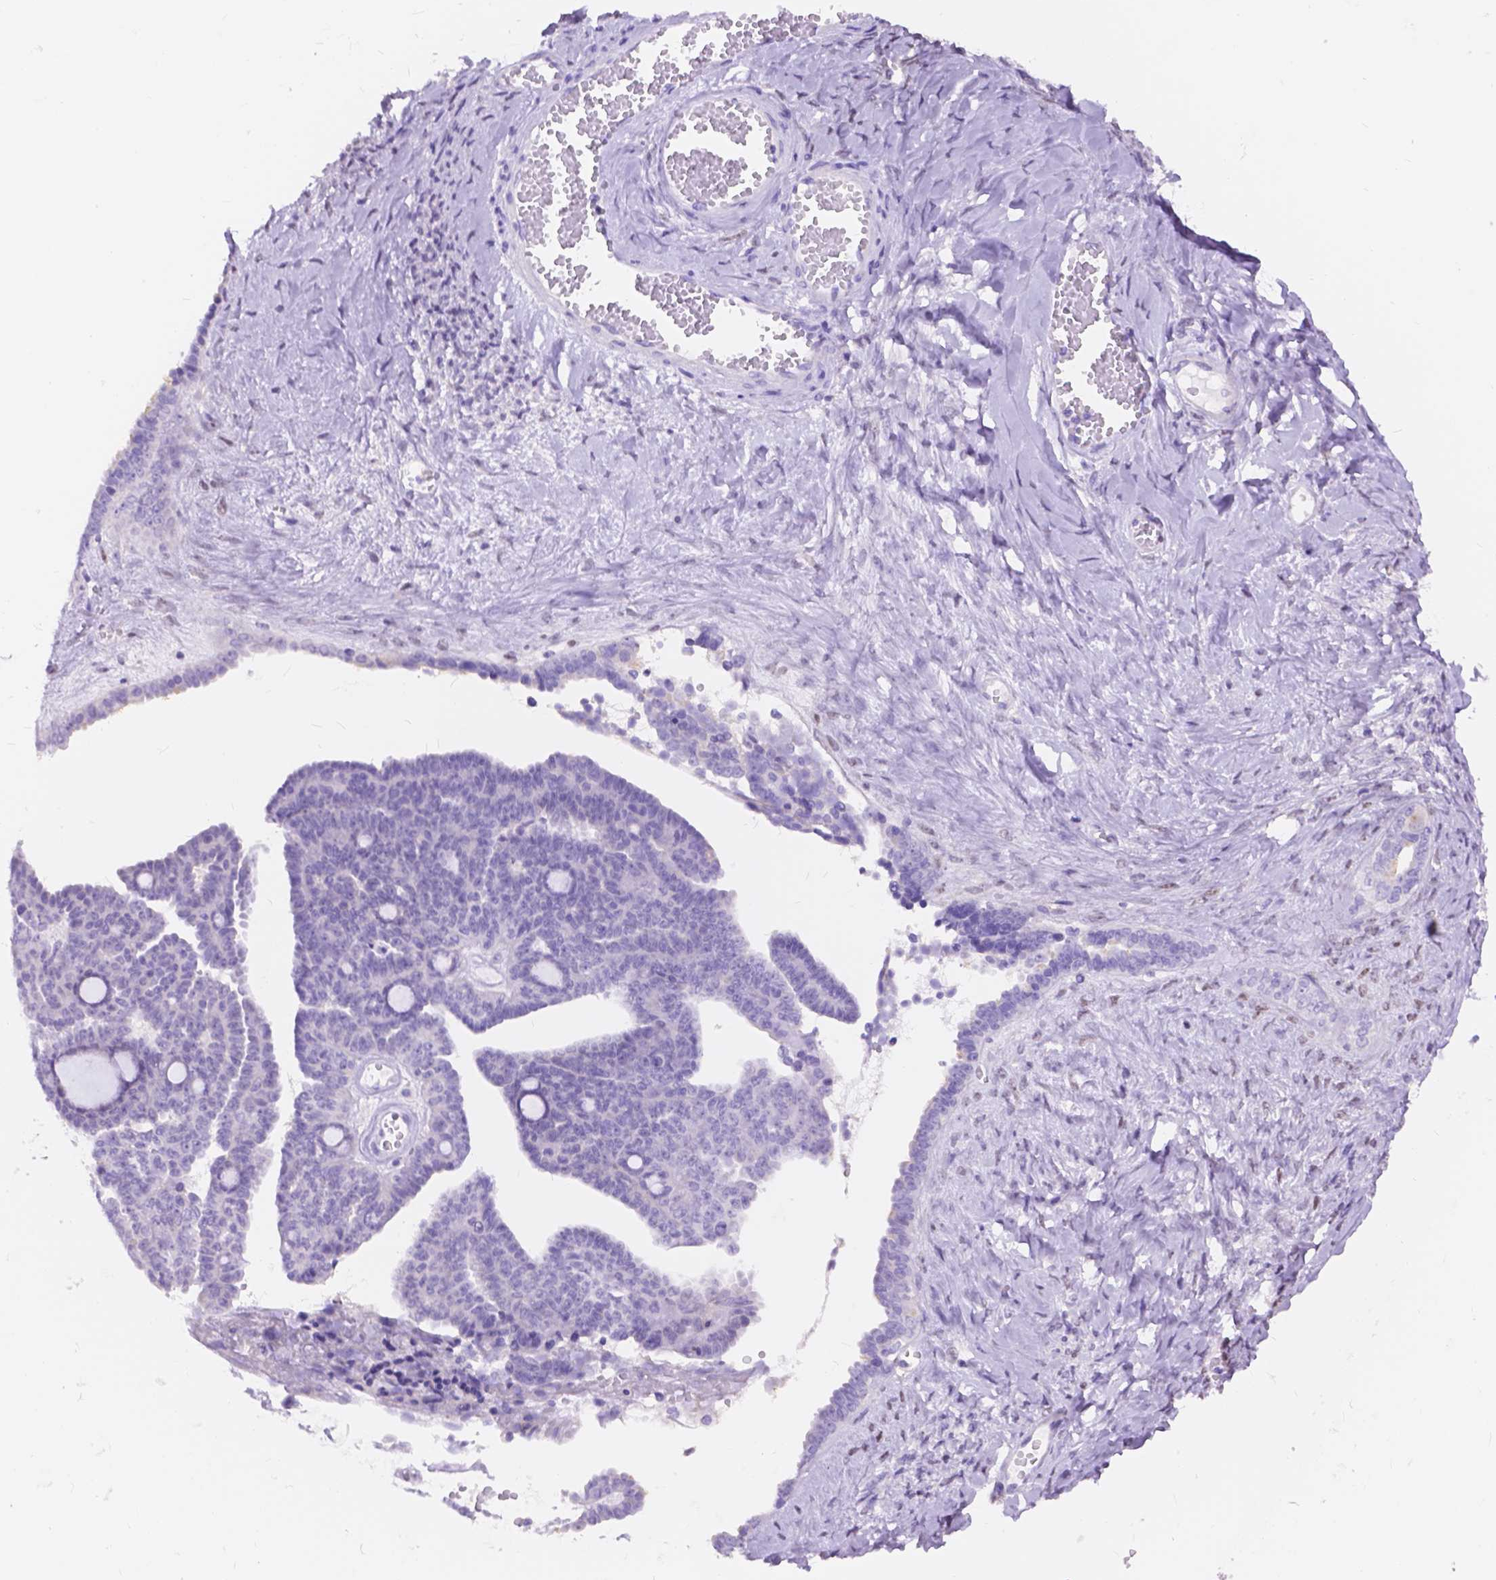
{"staining": {"intensity": "negative", "quantity": "none", "location": "none"}, "tissue": "ovarian cancer", "cell_type": "Tumor cells", "image_type": "cancer", "snomed": [{"axis": "morphology", "description": "Cystadenocarcinoma, serous, NOS"}, {"axis": "topography", "description": "Ovary"}], "caption": "Ovarian cancer (serous cystadenocarcinoma) was stained to show a protein in brown. There is no significant expression in tumor cells. The staining was performed using DAB to visualize the protein expression in brown, while the nuclei were stained in blue with hematoxylin (Magnification: 20x).", "gene": "FOXL2", "patient": {"sex": "female", "age": 71}}